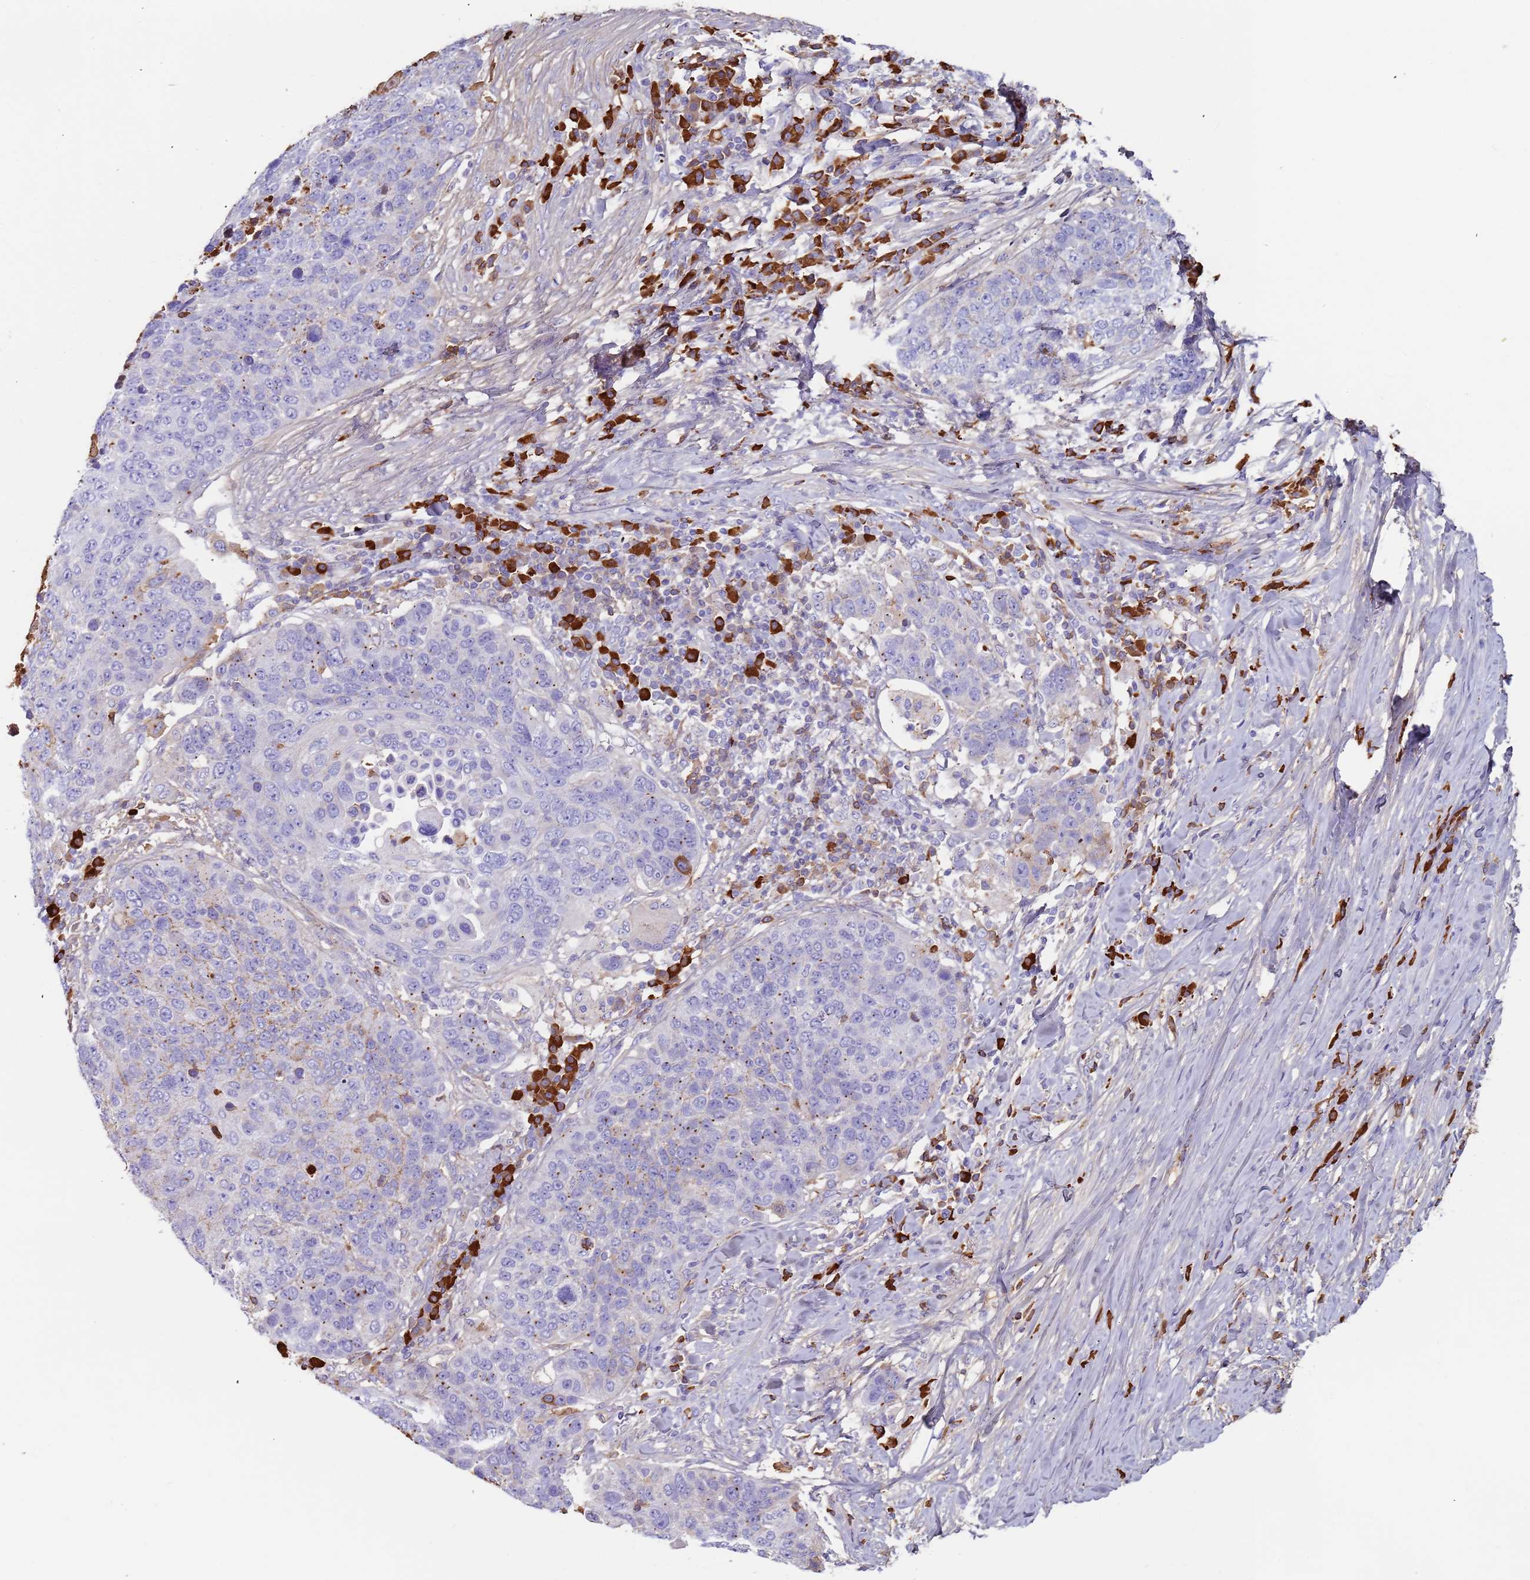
{"staining": {"intensity": "negative", "quantity": "none", "location": "none"}, "tissue": "lung cancer", "cell_type": "Tumor cells", "image_type": "cancer", "snomed": [{"axis": "morphology", "description": "Normal tissue, NOS"}, {"axis": "morphology", "description": "Squamous cell carcinoma, NOS"}, {"axis": "topography", "description": "Lymph node"}, {"axis": "topography", "description": "Lung"}], "caption": "This is an immunohistochemistry micrograph of lung cancer (squamous cell carcinoma). There is no positivity in tumor cells.", "gene": "CYSLTR2", "patient": {"sex": "male", "age": 66}}